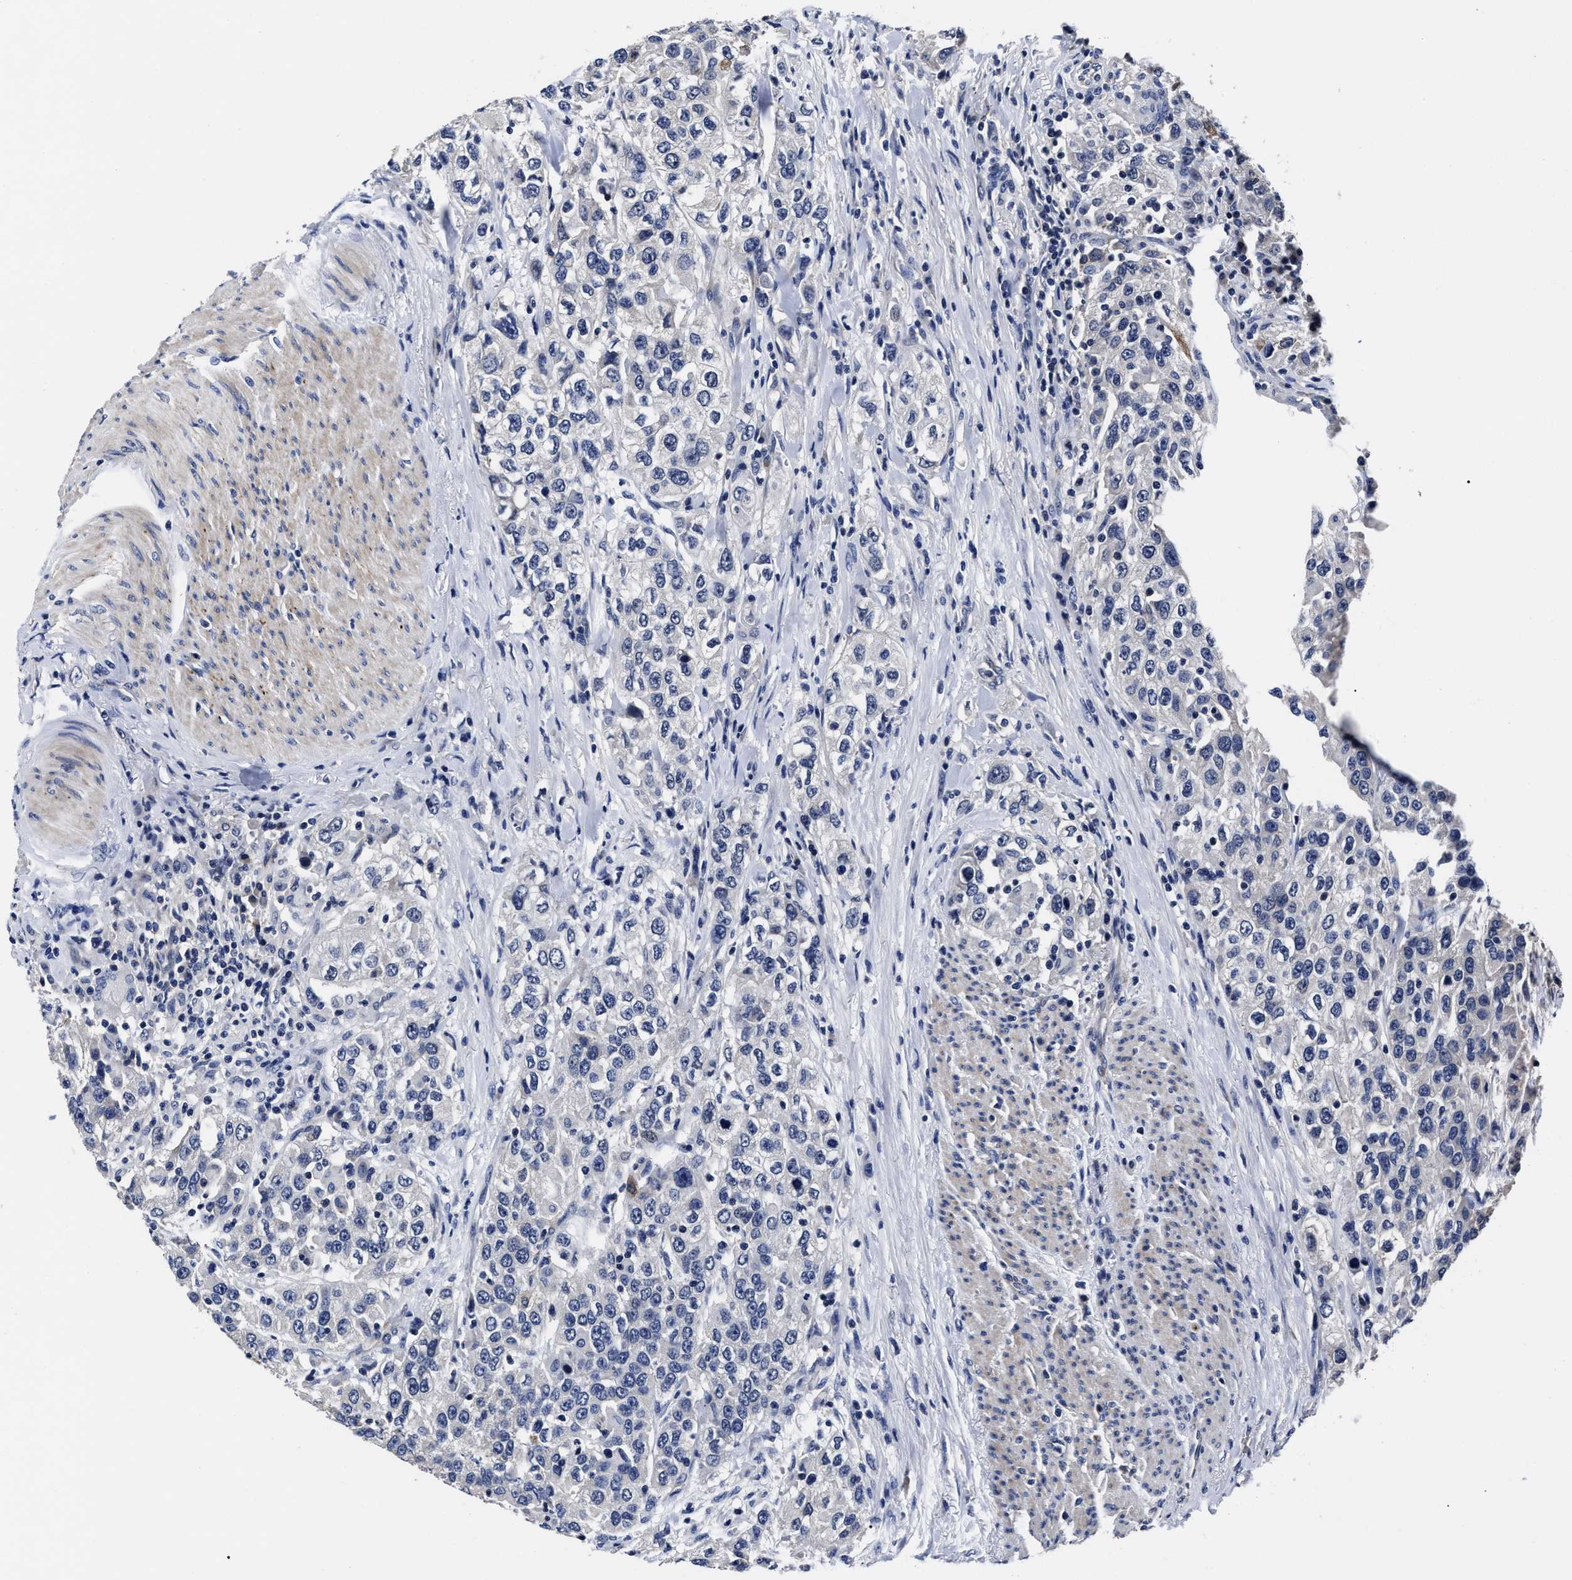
{"staining": {"intensity": "negative", "quantity": "none", "location": "none"}, "tissue": "urothelial cancer", "cell_type": "Tumor cells", "image_type": "cancer", "snomed": [{"axis": "morphology", "description": "Urothelial carcinoma, High grade"}, {"axis": "topography", "description": "Urinary bladder"}], "caption": "This micrograph is of urothelial cancer stained with immunohistochemistry (IHC) to label a protein in brown with the nuclei are counter-stained blue. There is no expression in tumor cells.", "gene": "OLFML2A", "patient": {"sex": "female", "age": 80}}